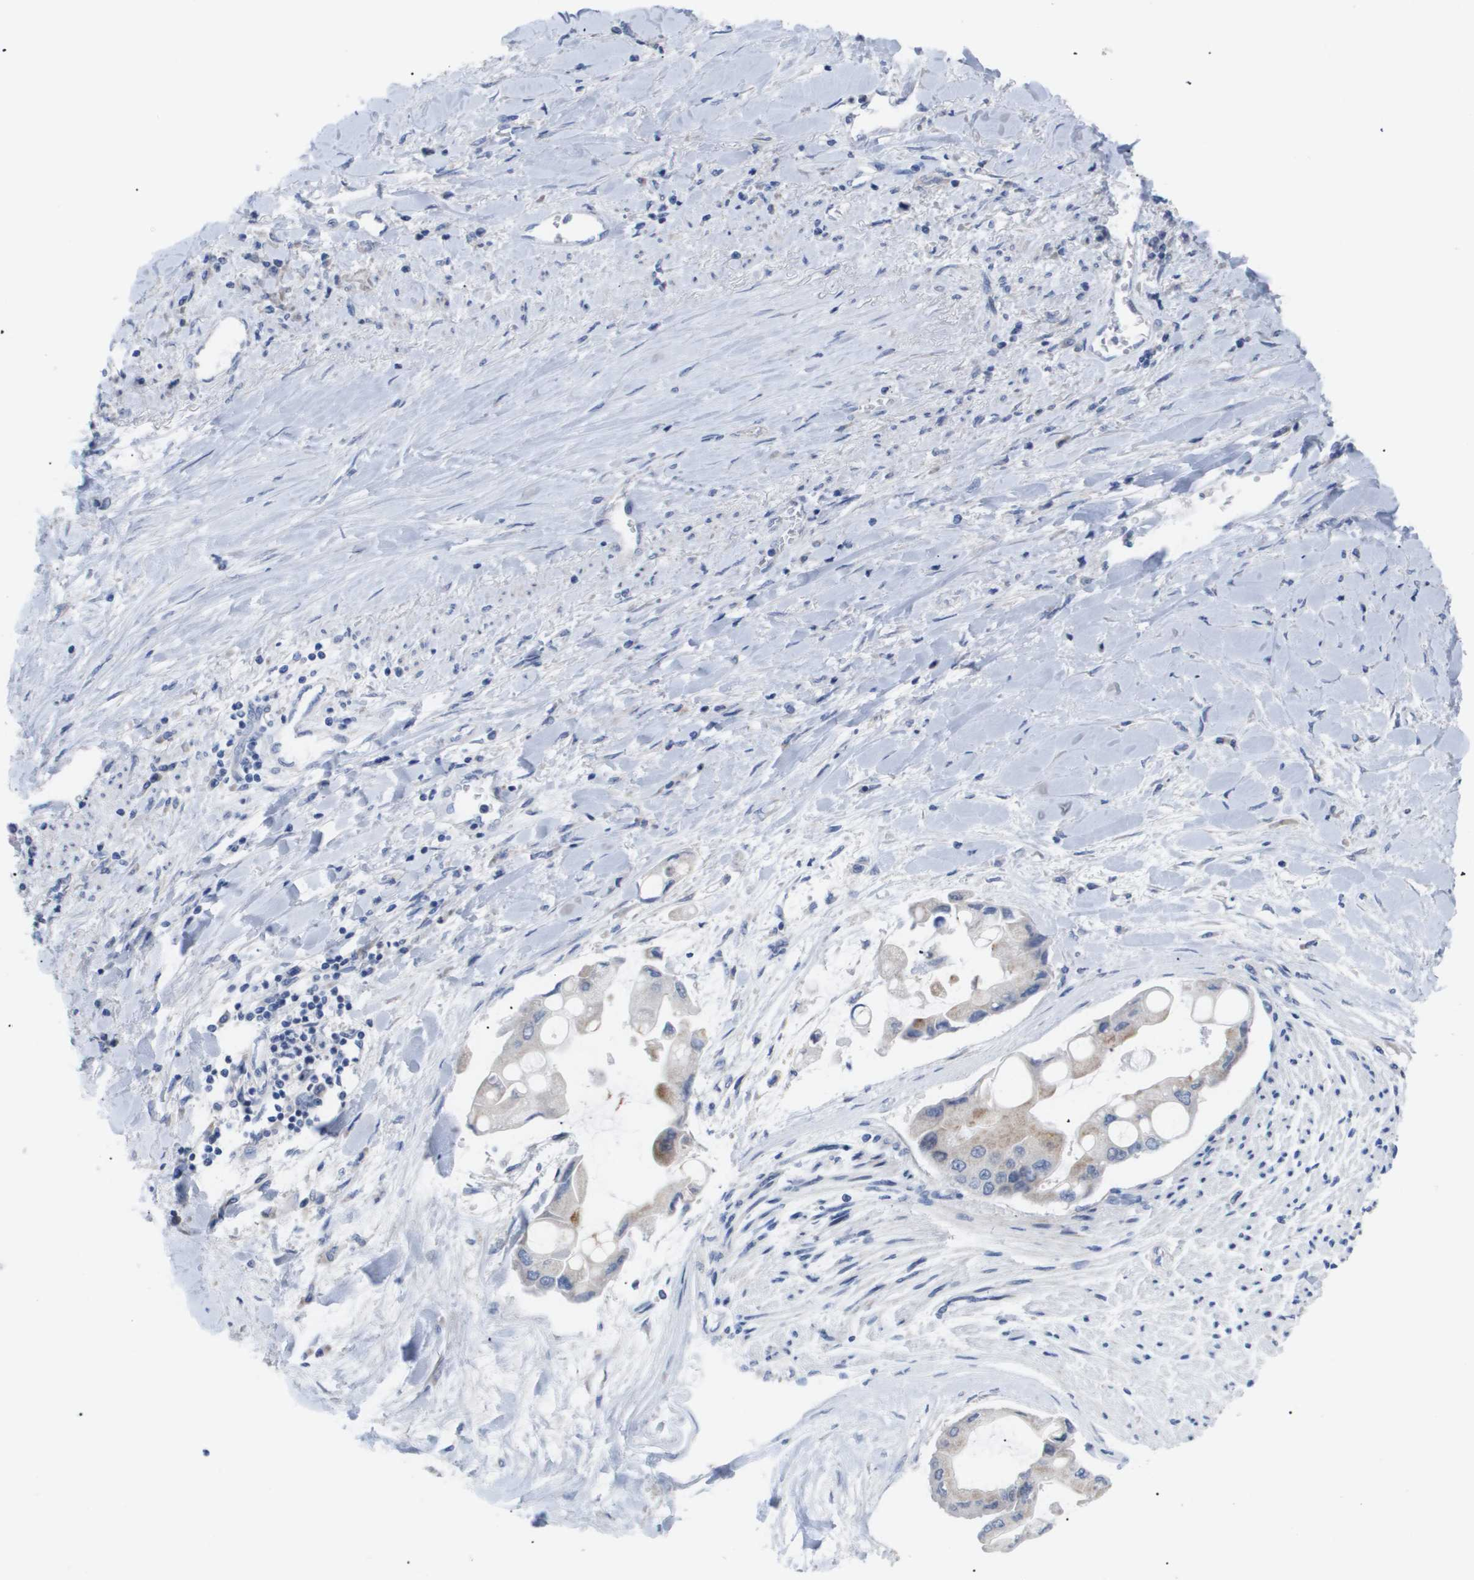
{"staining": {"intensity": "negative", "quantity": "none", "location": "none"}, "tissue": "liver cancer", "cell_type": "Tumor cells", "image_type": "cancer", "snomed": [{"axis": "morphology", "description": "Cholangiocarcinoma"}, {"axis": "topography", "description": "Liver"}], "caption": "Immunohistochemistry of cholangiocarcinoma (liver) displays no staining in tumor cells.", "gene": "CAV3", "patient": {"sex": "male", "age": 50}}